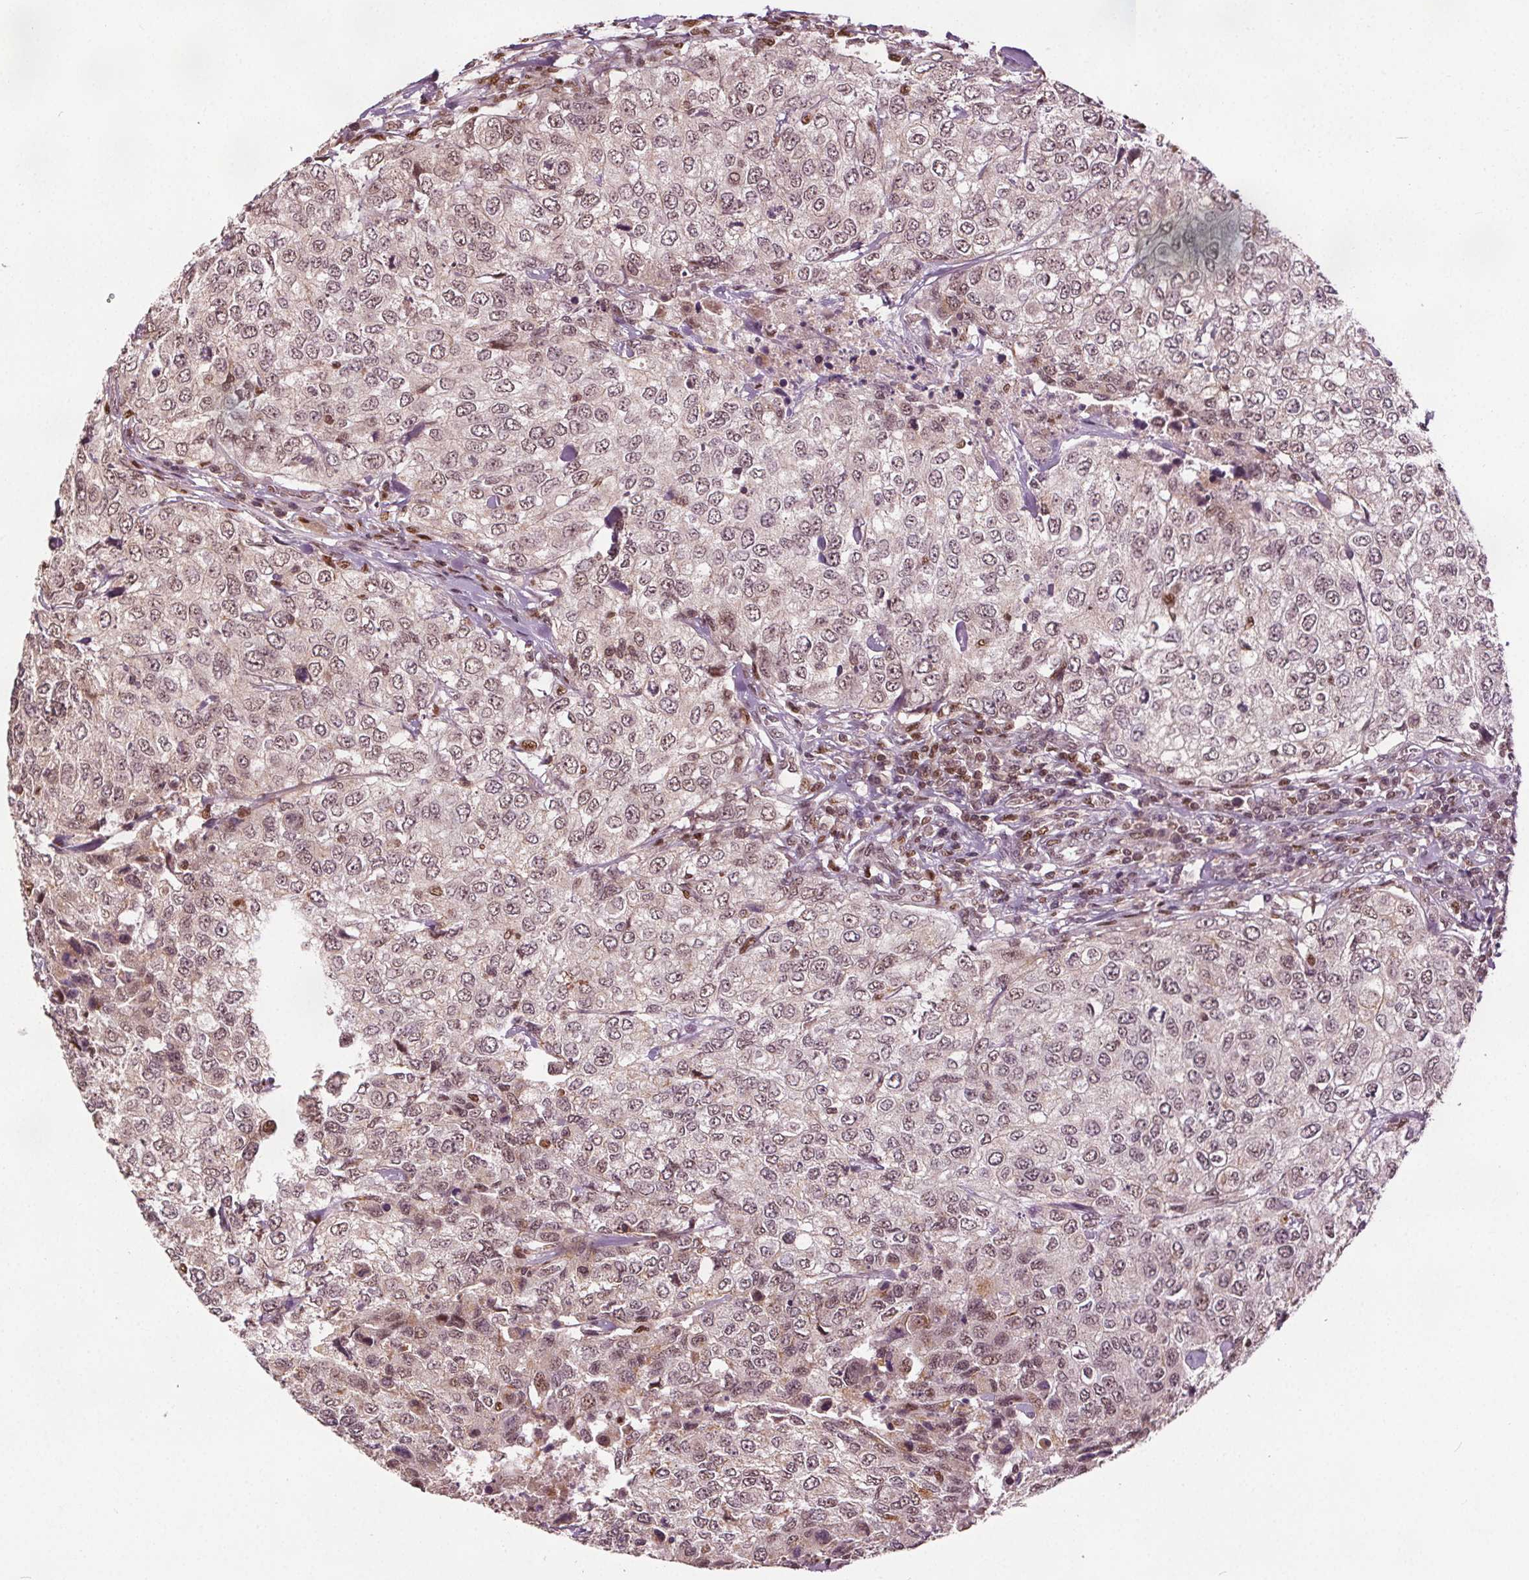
{"staining": {"intensity": "weak", "quantity": ">75%", "location": "nuclear"}, "tissue": "urothelial cancer", "cell_type": "Tumor cells", "image_type": "cancer", "snomed": [{"axis": "morphology", "description": "Urothelial carcinoma, High grade"}, {"axis": "topography", "description": "Urinary bladder"}], "caption": "IHC micrograph of urothelial carcinoma (high-grade) stained for a protein (brown), which displays low levels of weak nuclear staining in approximately >75% of tumor cells.", "gene": "DDX11", "patient": {"sex": "female", "age": 78}}